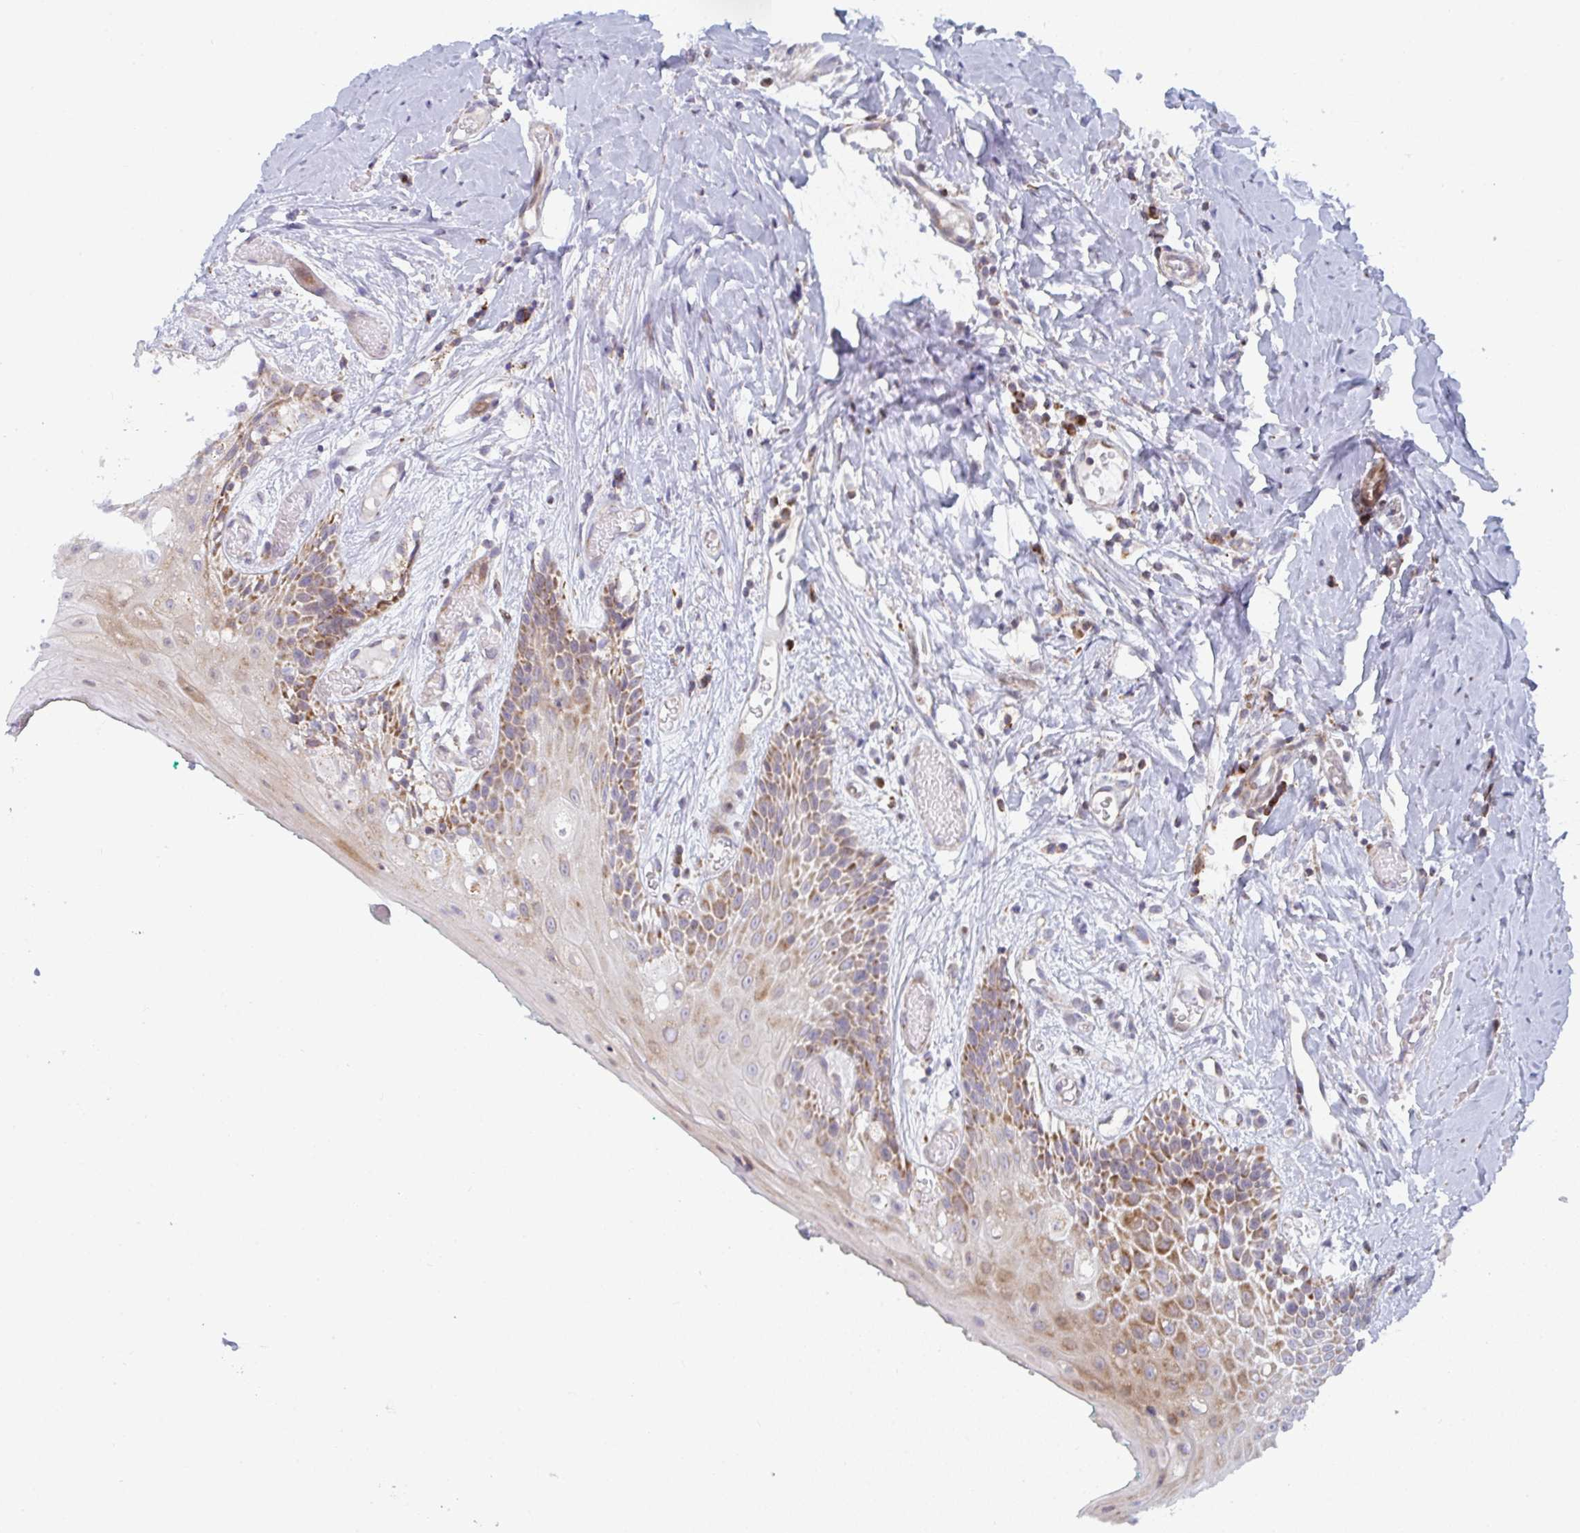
{"staining": {"intensity": "moderate", "quantity": "25%-75%", "location": "cytoplasmic/membranous"}, "tissue": "oral mucosa", "cell_type": "Squamous epithelial cells", "image_type": "normal", "snomed": [{"axis": "morphology", "description": "Normal tissue, NOS"}, {"axis": "topography", "description": "Oral tissue"}, {"axis": "topography", "description": "Tounge, NOS"}], "caption": "Human oral mucosa stained for a protein (brown) shows moderate cytoplasmic/membranous positive staining in approximately 25%-75% of squamous epithelial cells.", "gene": "PRKCH", "patient": {"sex": "female", "age": 62}}